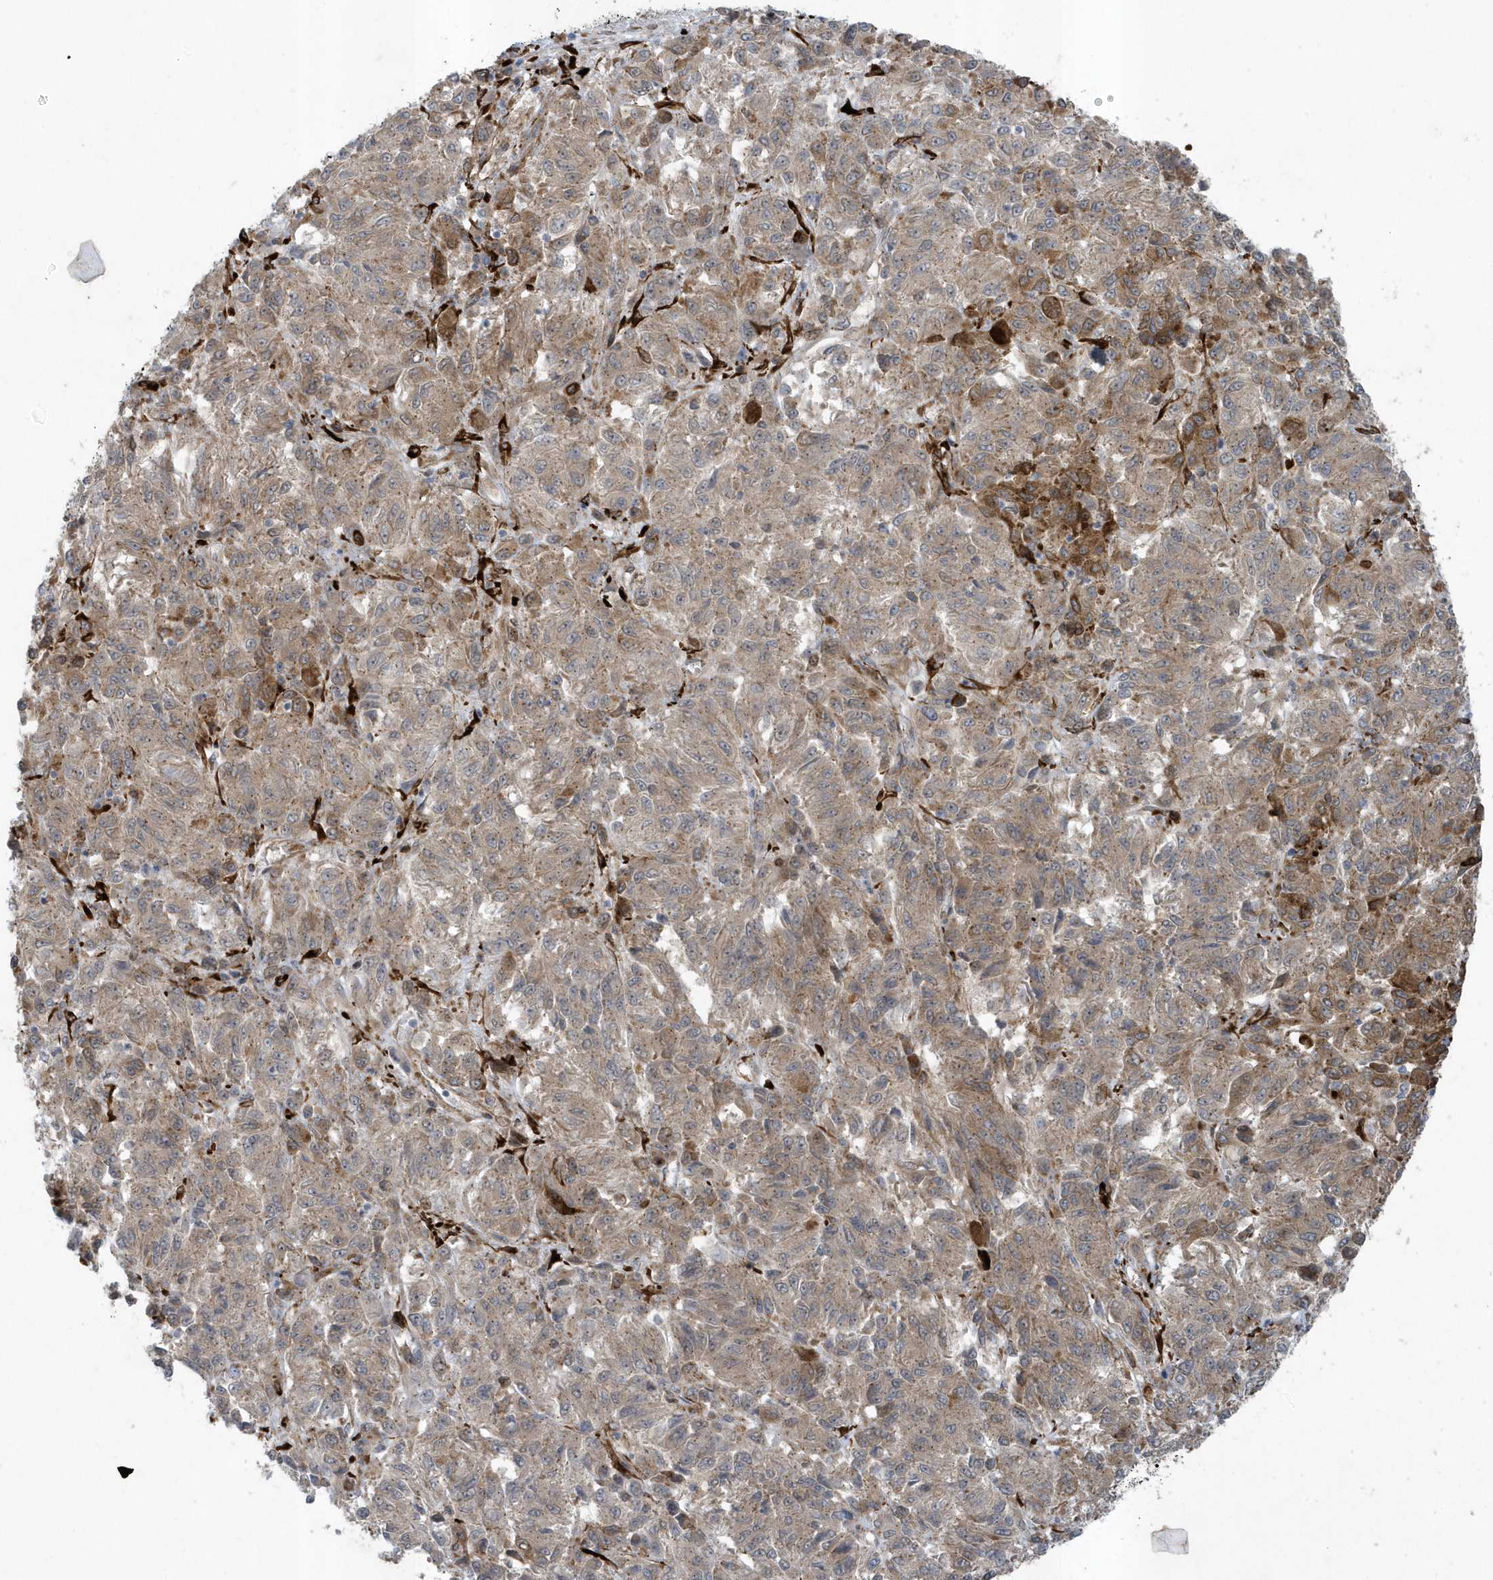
{"staining": {"intensity": "moderate", "quantity": ">75%", "location": "cytoplasmic/membranous"}, "tissue": "melanoma", "cell_type": "Tumor cells", "image_type": "cancer", "snomed": [{"axis": "morphology", "description": "Malignant melanoma, Metastatic site"}, {"axis": "topography", "description": "Lung"}], "caption": "A micrograph showing moderate cytoplasmic/membranous staining in about >75% of tumor cells in melanoma, as visualized by brown immunohistochemical staining.", "gene": "FAM98A", "patient": {"sex": "male", "age": 64}}